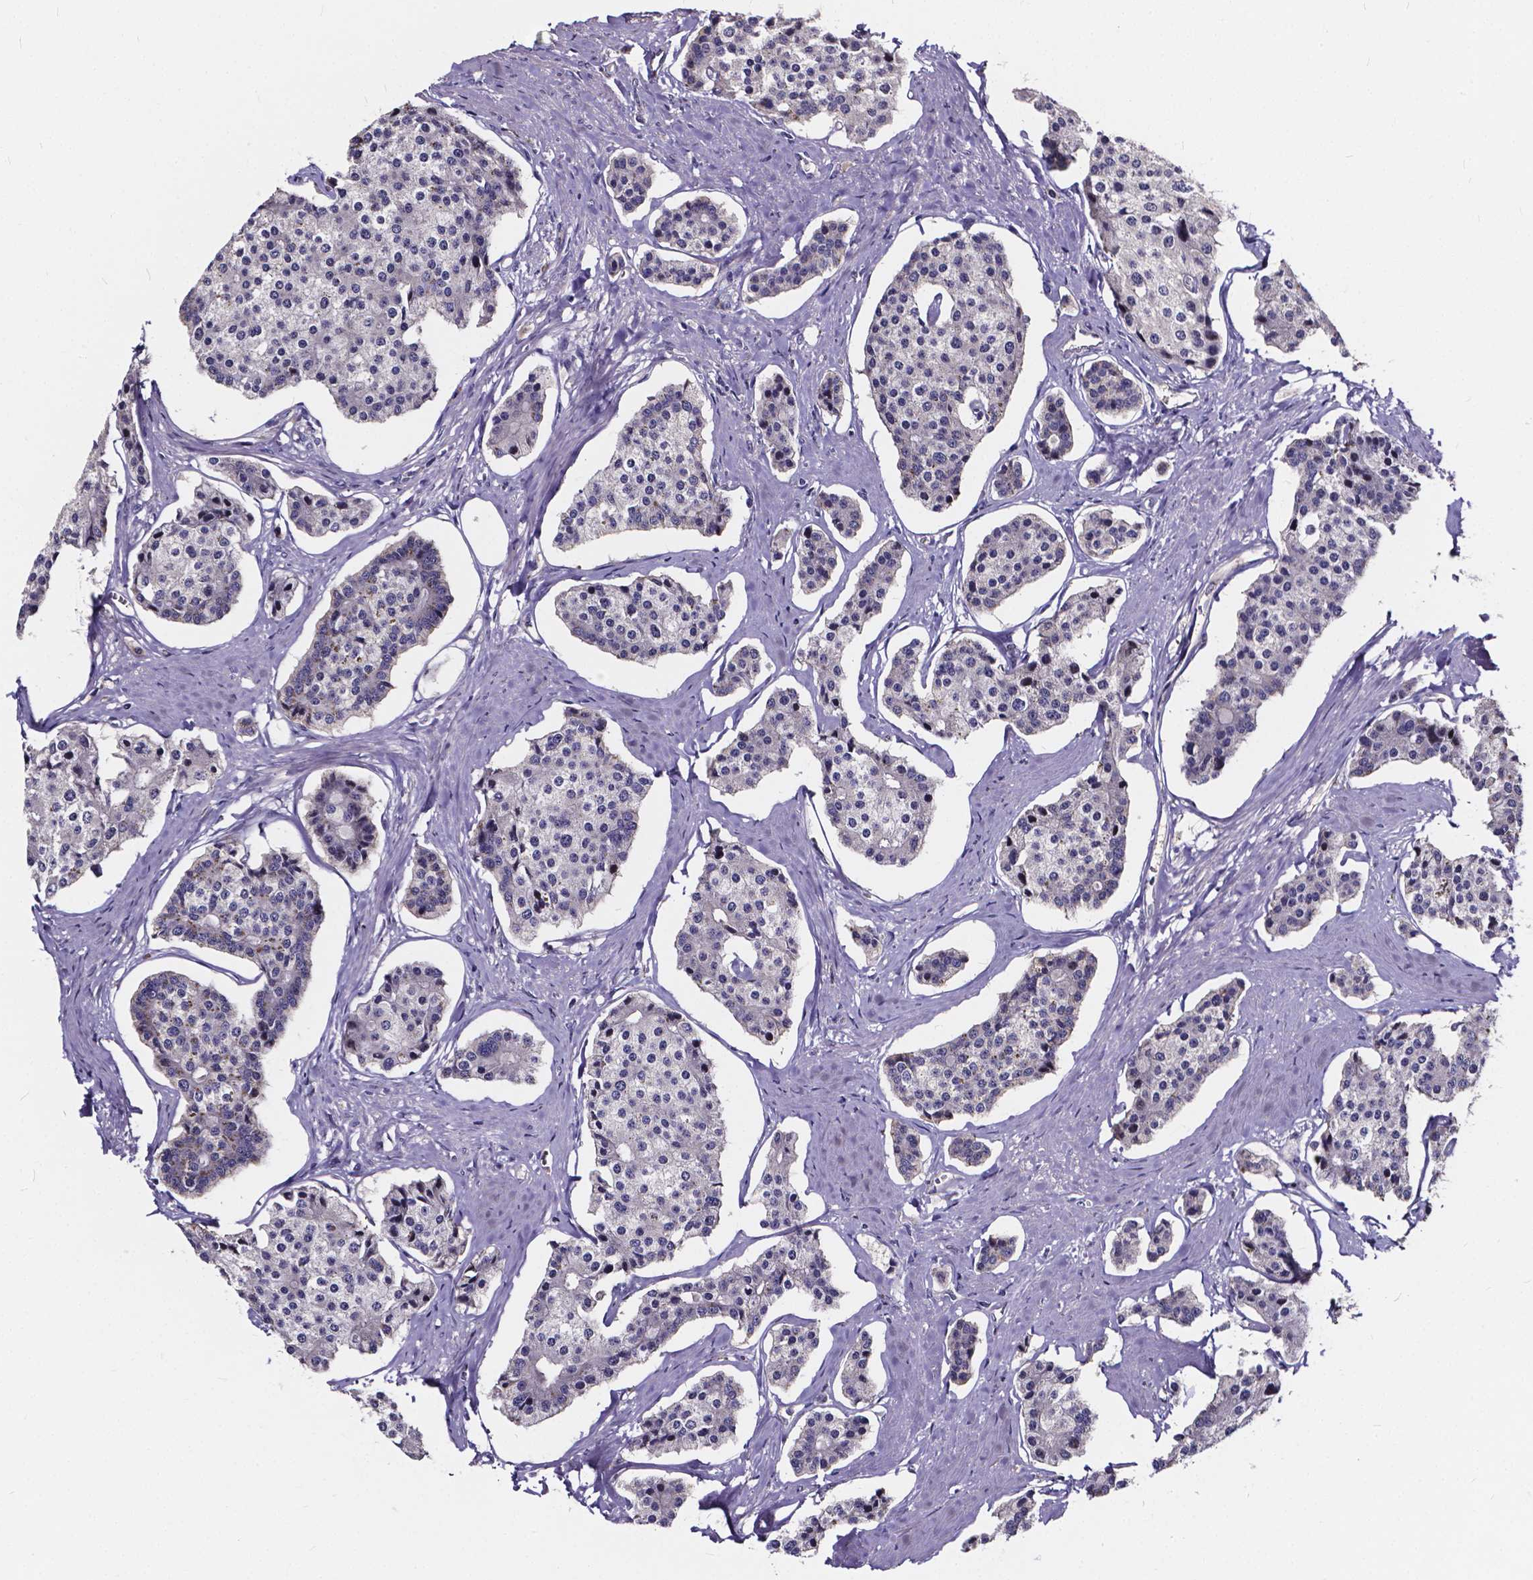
{"staining": {"intensity": "negative", "quantity": "none", "location": "none"}, "tissue": "carcinoid", "cell_type": "Tumor cells", "image_type": "cancer", "snomed": [{"axis": "morphology", "description": "Carcinoid, malignant, NOS"}, {"axis": "topography", "description": "Small intestine"}], "caption": "This is an immunohistochemistry (IHC) photomicrograph of carcinoid. There is no expression in tumor cells.", "gene": "SOWAHA", "patient": {"sex": "female", "age": 65}}